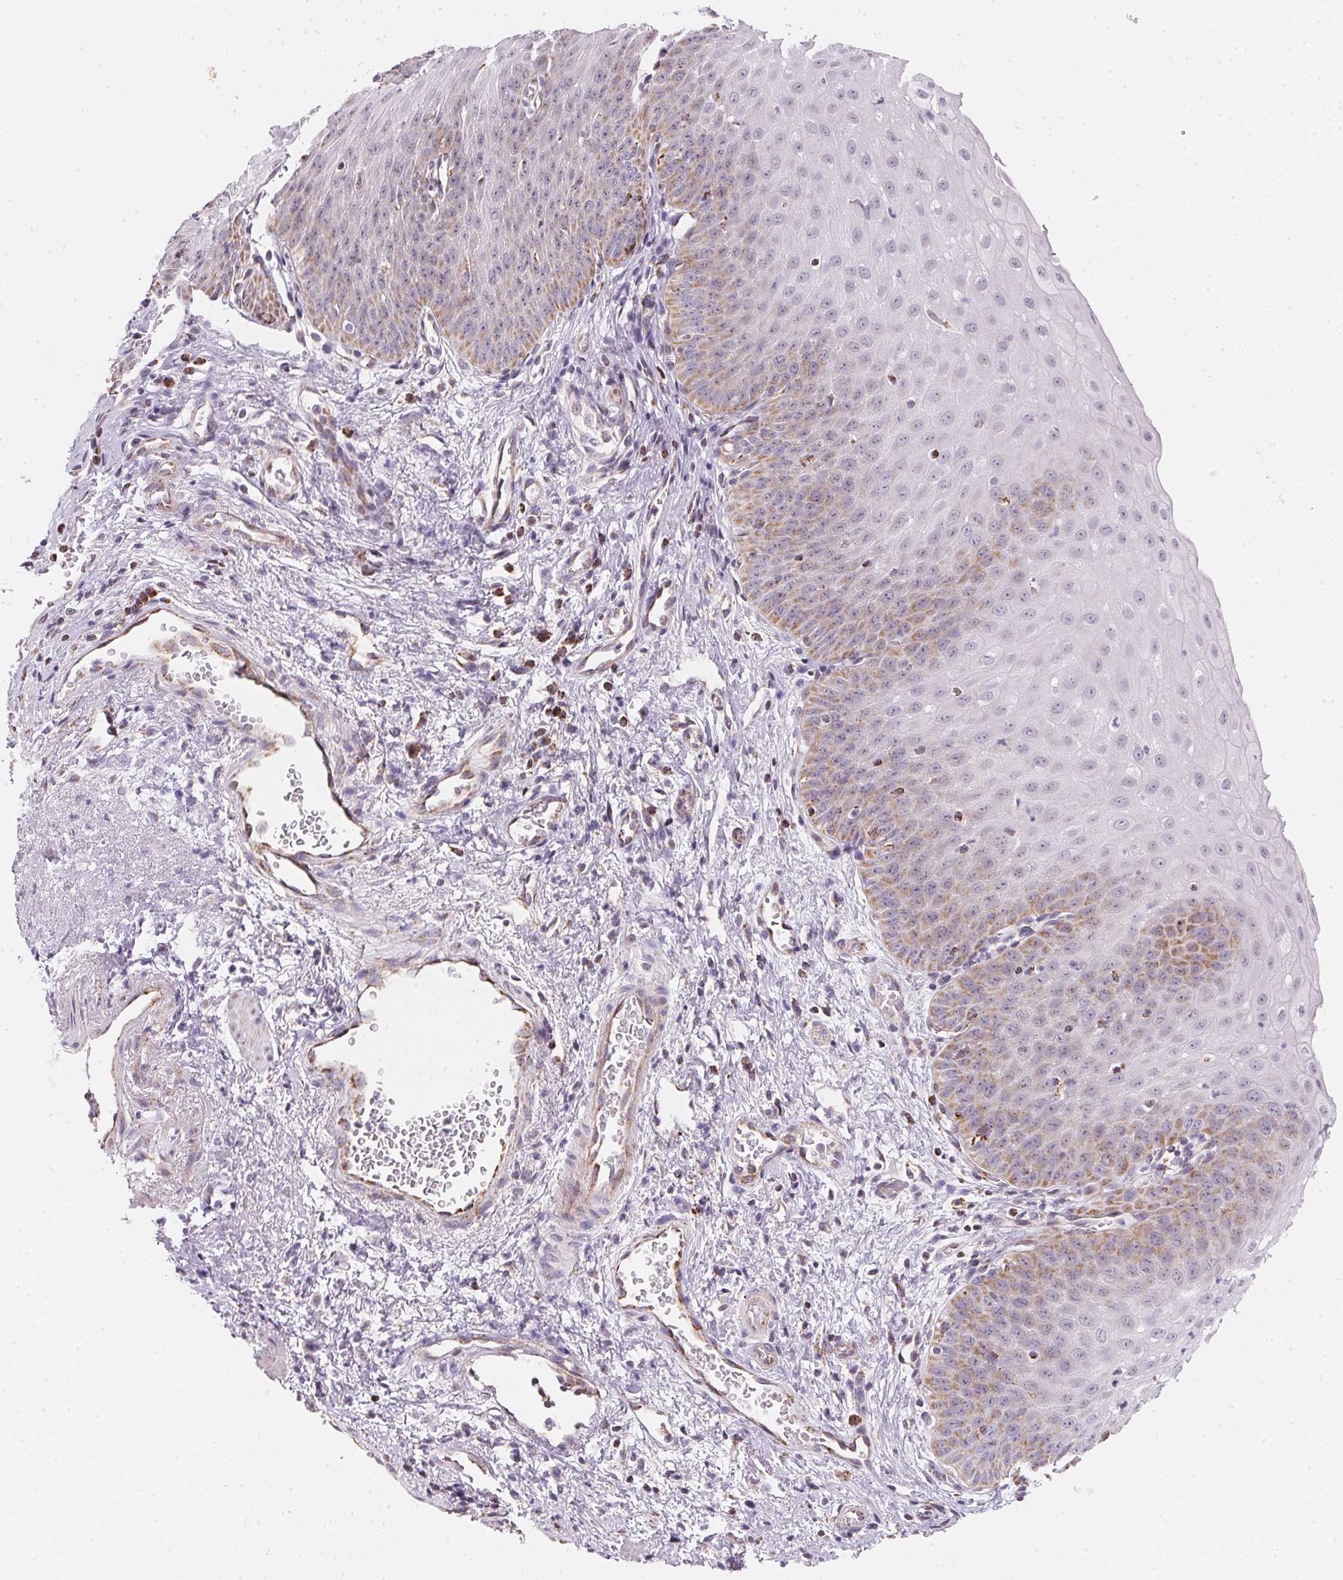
{"staining": {"intensity": "moderate", "quantity": "<25%", "location": "cytoplasmic/membranous"}, "tissue": "esophagus", "cell_type": "Squamous epithelial cells", "image_type": "normal", "snomed": [{"axis": "morphology", "description": "Normal tissue, NOS"}, {"axis": "topography", "description": "Esophagus"}], "caption": "Immunohistochemistry image of normal esophagus: esophagus stained using immunohistochemistry (IHC) shows low levels of moderate protein expression localized specifically in the cytoplasmic/membranous of squamous epithelial cells, appearing as a cytoplasmic/membranous brown color.", "gene": "GIPC2", "patient": {"sex": "male", "age": 71}}